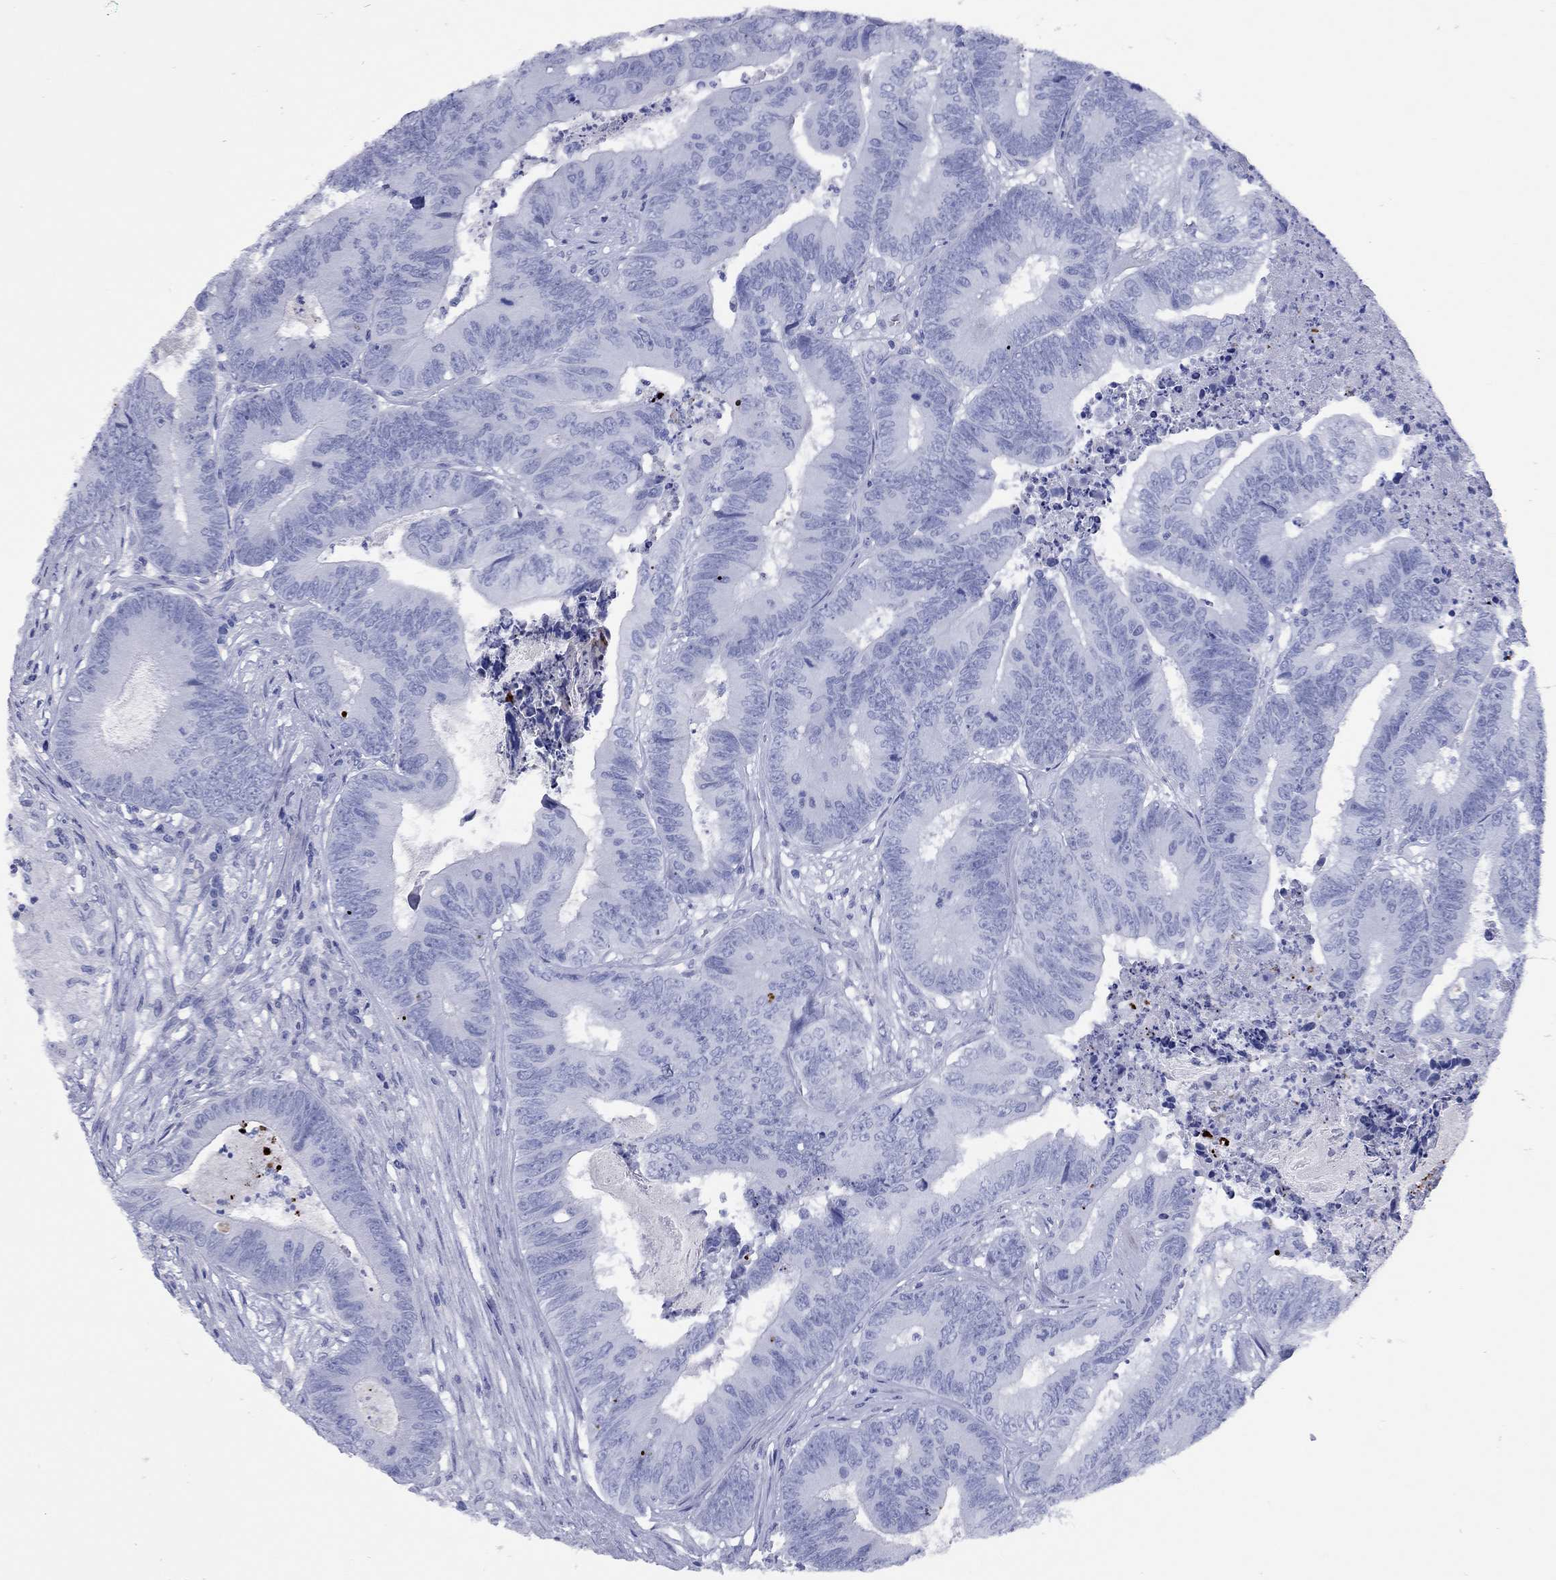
{"staining": {"intensity": "negative", "quantity": "none", "location": "none"}, "tissue": "colorectal cancer", "cell_type": "Tumor cells", "image_type": "cancer", "snomed": [{"axis": "morphology", "description": "Adenocarcinoma, NOS"}, {"axis": "topography", "description": "Colon"}], "caption": "Immunohistochemistry (IHC) micrograph of colorectal cancer stained for a protein (brown), which shows no positivity in tumor cells.", "gene": "CCNA1", "patient": {"sex": "male", "age": 84}}